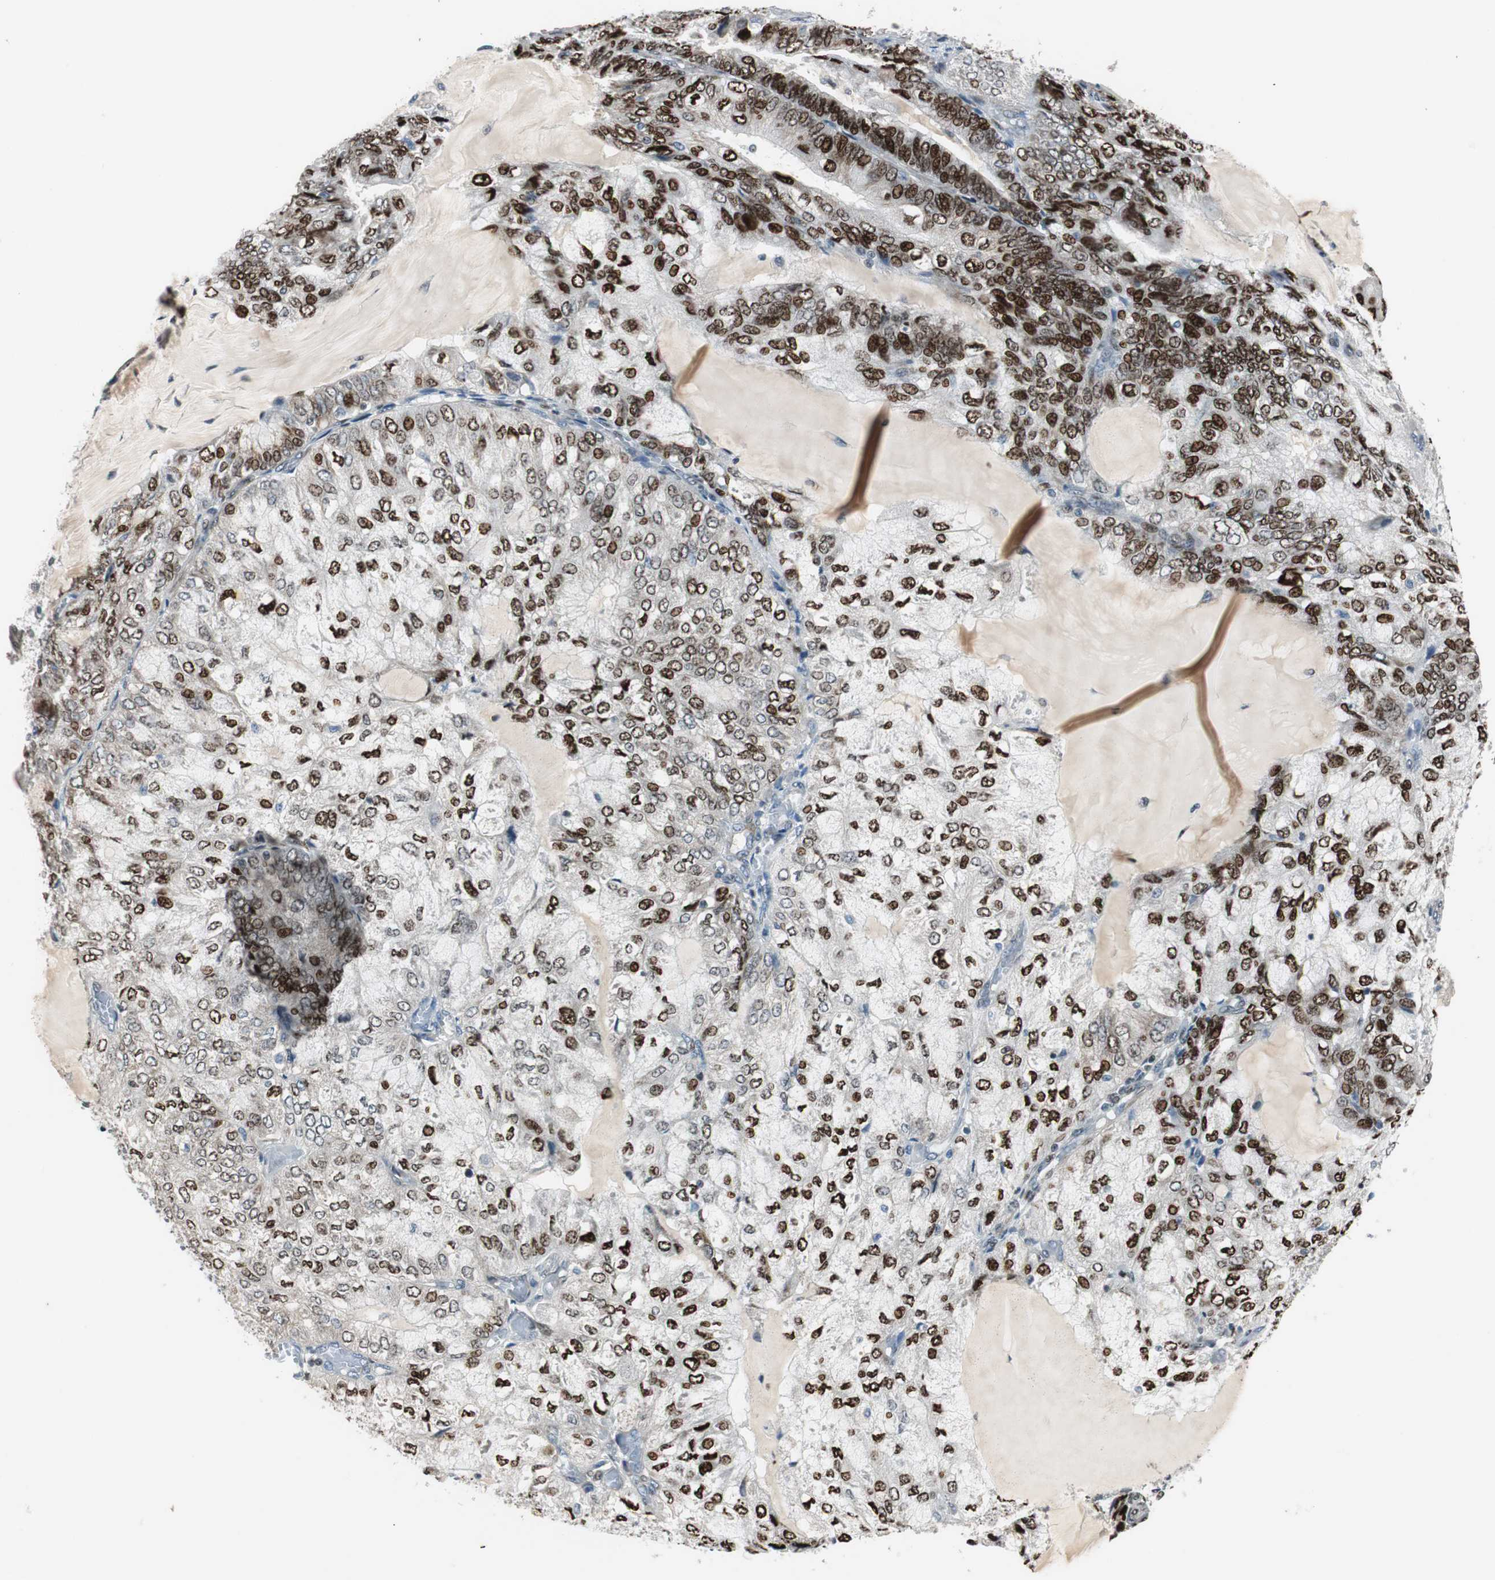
{"staining": {"intensity": "strong", "quantity": ">75%", "location": "nuclear"}, "tissue": "endometrial cancer", "cell_type": "Tumor cells", "image_type": "cancer", "snomed": [{"axis": "morphology", "description": "Adenocarcinoma, NOS"}, {"axis": "topography", "description": "Endometrium"}], "caption": "Endometrial cancer (adenocarcinoma) was stained to show a protein in brown. There is high levels of strong nuclear staining in about >75% of tumor cells.", "gene": "AJUBA", "patient": {"sex": "female", "age": 81}}